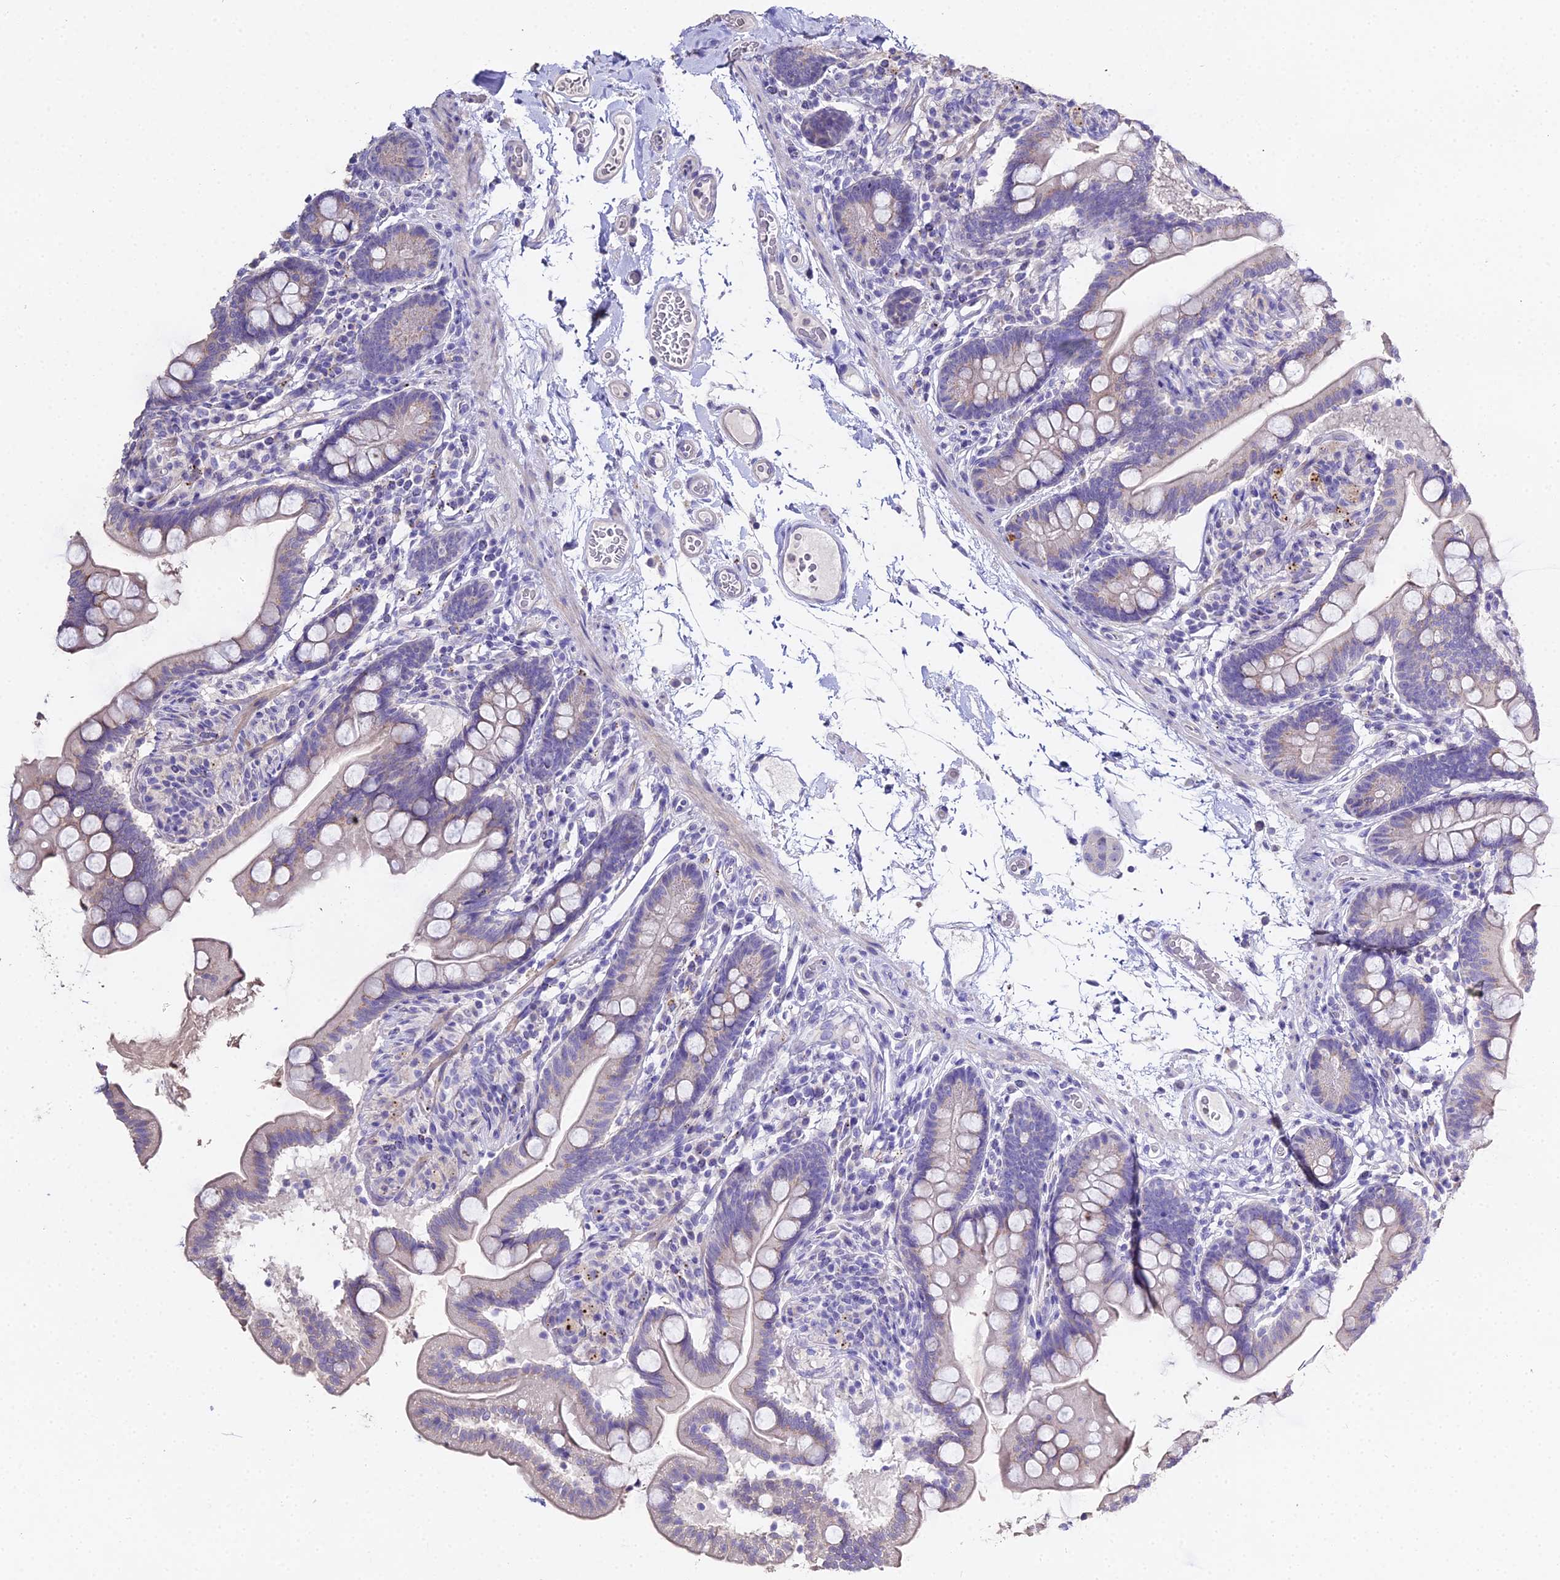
{"staining": {"intensity": "weak", "quantity": "25%-75%", "location": "cytoplasmic/membranous"}, "tissue": "small intestine", "cell_type": "Glandular cells", "image_type": "normal", "snomed": [{"axis": "morphology", "description": "Normal tissue, NOS"}, {"axis": "topography", "description": "Small intestine"}], "caption": "DAB immunohistochemical staining of unremarkable small intestine shows weak cytoplasmic/membranous protein positivity in approximately 25%-75% of glandular cells.", "gene": "GLYAT", "patient": {"sex": "female", "age": 64}}